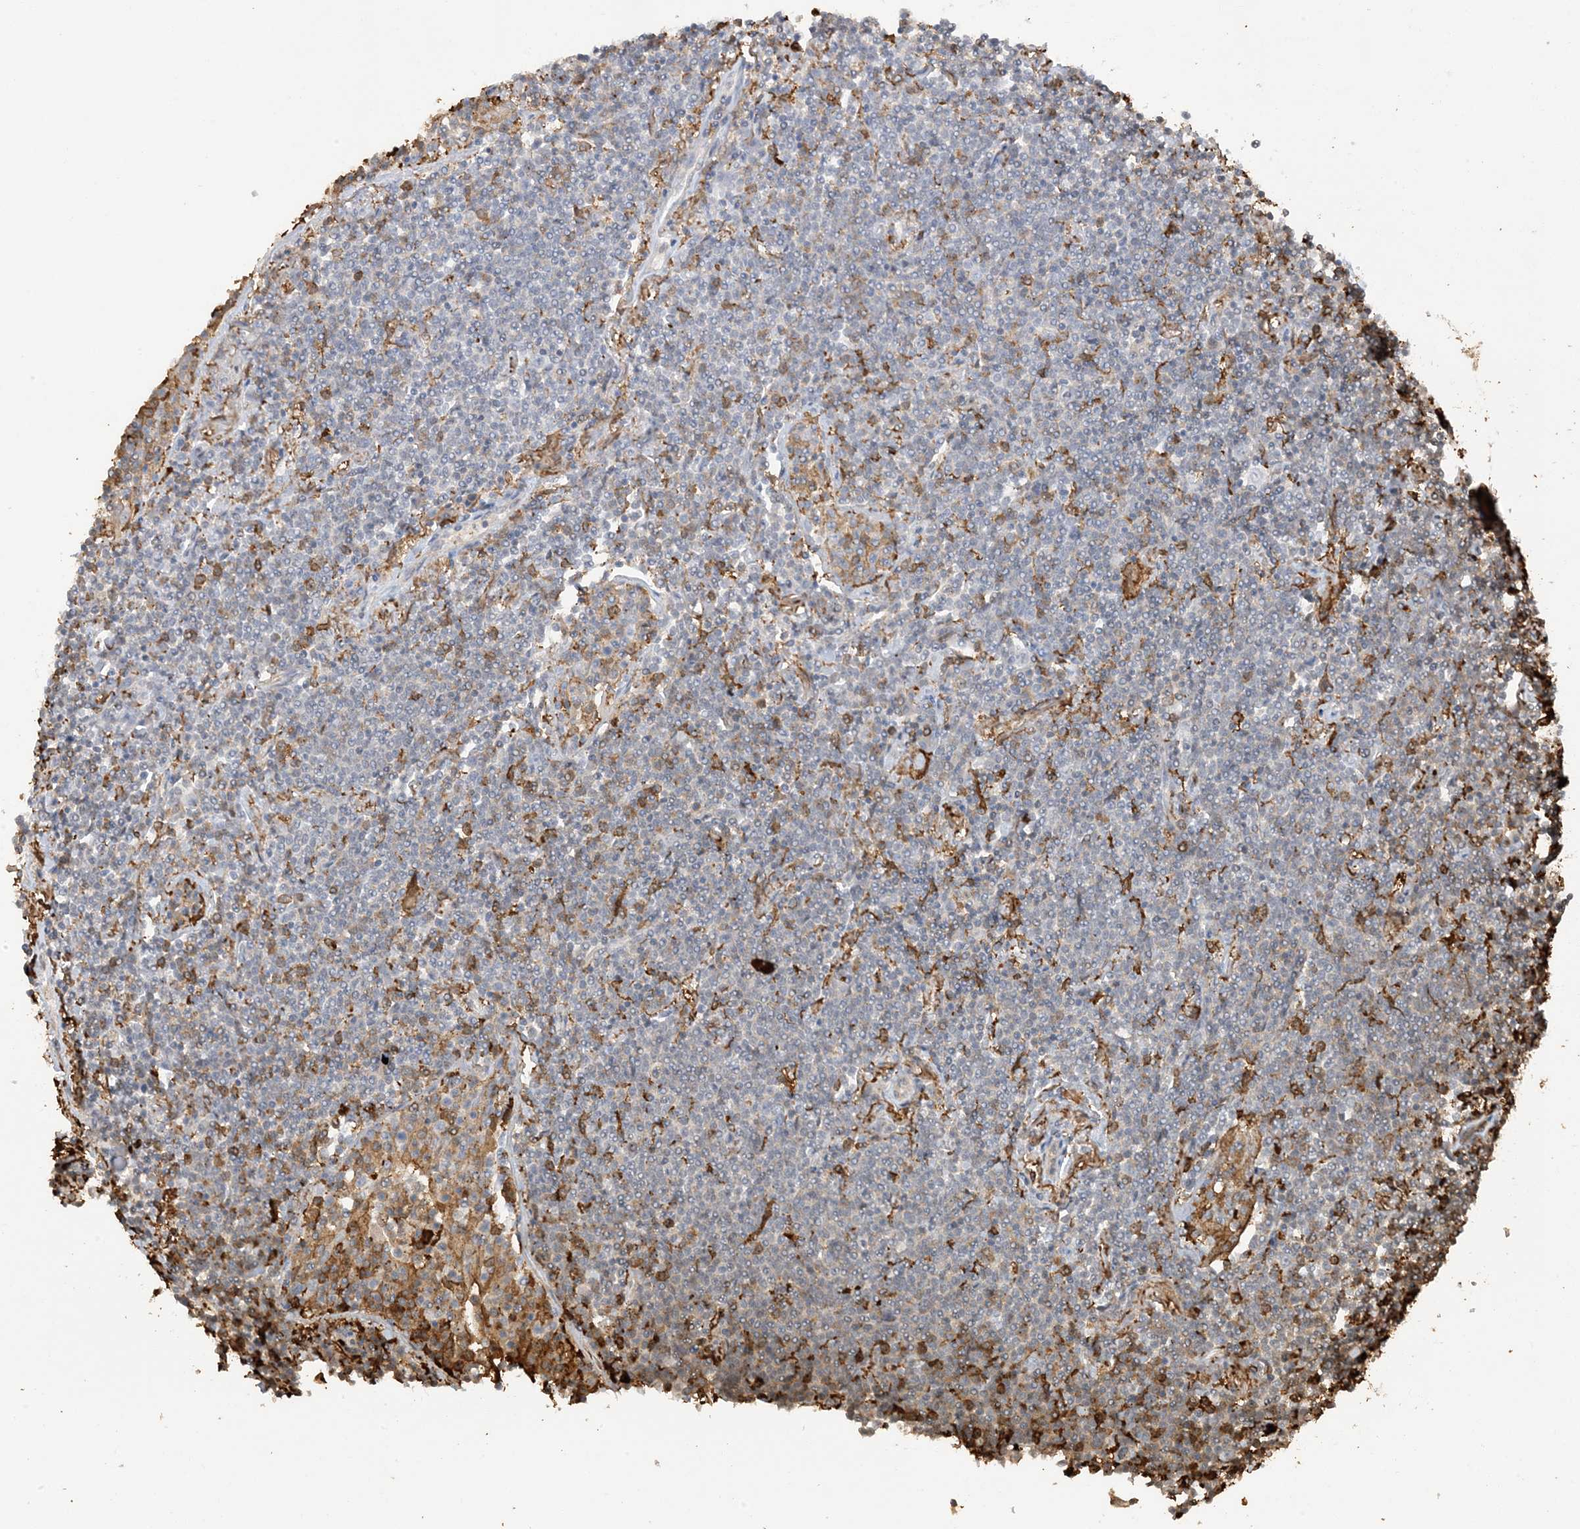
{"staining": {"intensity": "negative", "quantity": "none", "location": "none"}, "tissue": "lymphoma", "cell_type": "Tumor cells", "image_type": "cancer", "snomed": [{"axis": "morphology", "description": "Malignant lymphoma, non-Hodgkin's type, Low grade"}, {"axis": "topography", "description": "Lung"}], "caption": "Low-grade malignant lymphoma, non-Hodgkin's type was stained to show a protein in brown. There is no significant positivity in tumor cells.", "gene": "PHACTR2", "patient": {"sex": "female", "age": 71}}